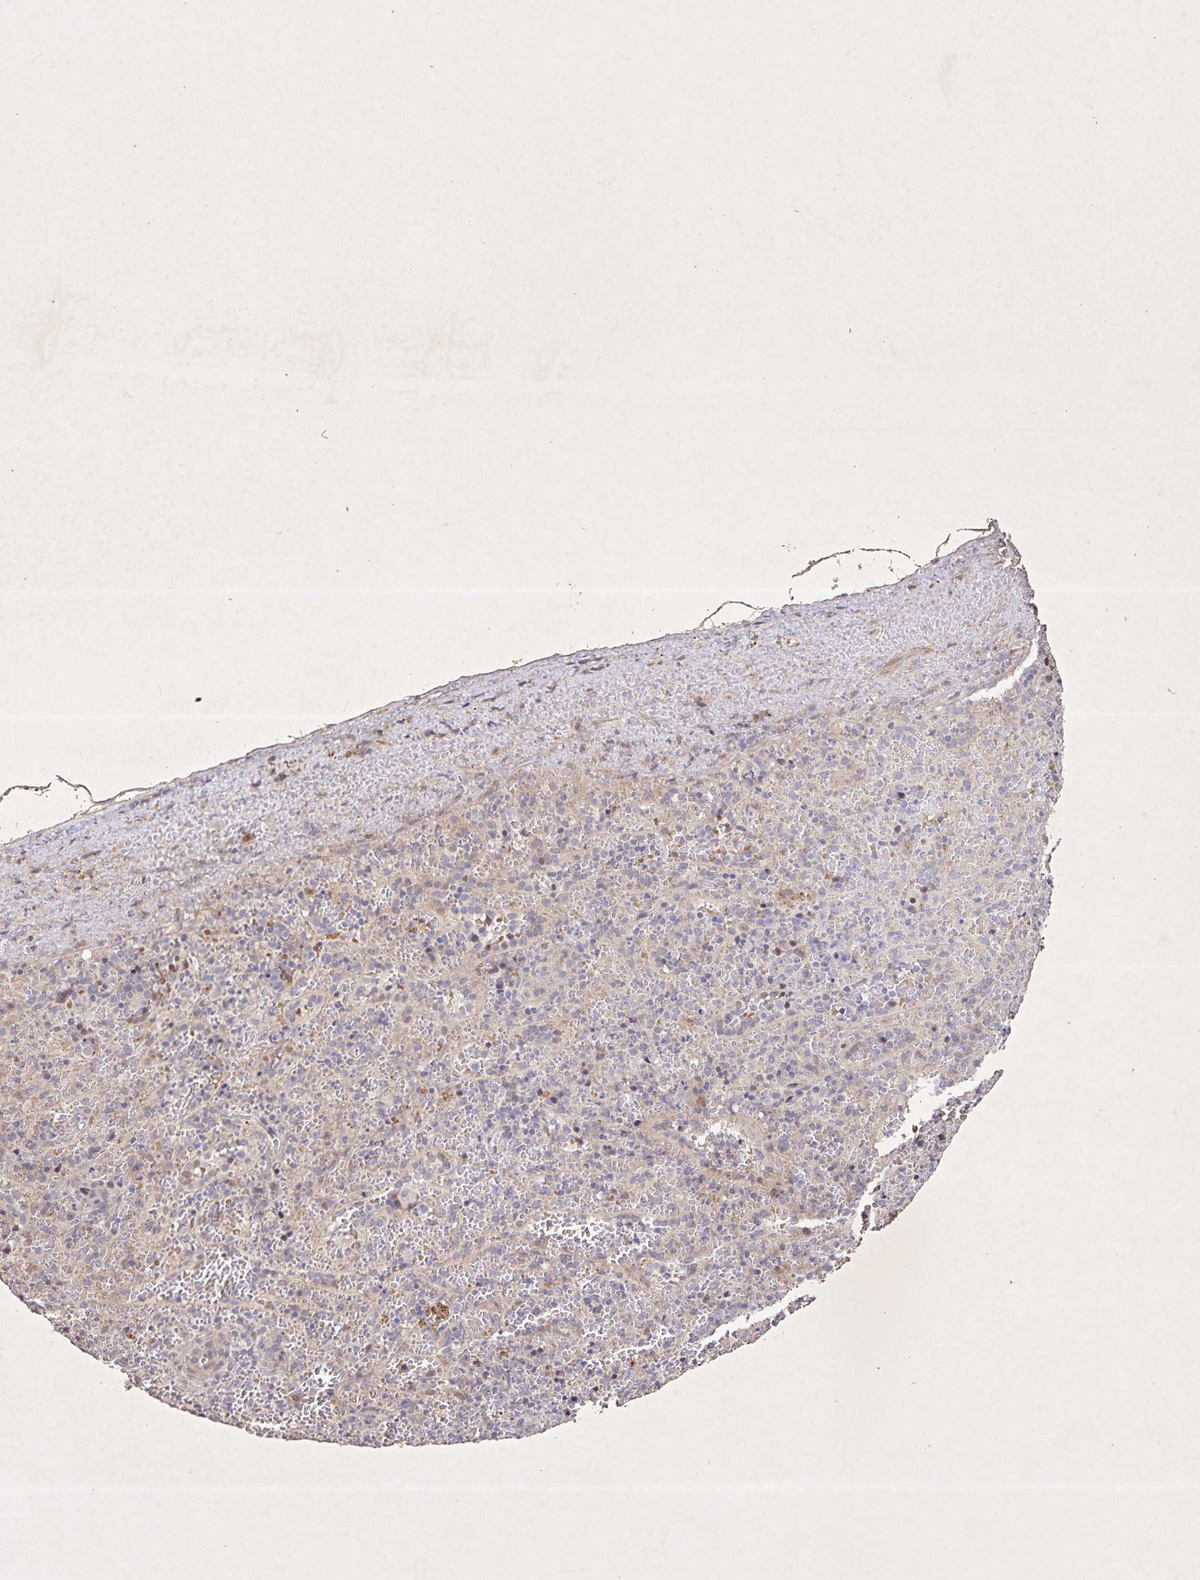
{"staining": {"intensity": "weak", "quantity": "<25%", "location": "nuclear"}, "tissue": "spleen", "cell_type": "Cells in red pulp", "image_type": "normal", "snomed": [{"axis": "morphology", "description": "Normal tissue, NOS"}, {"axis": "topography", "description": "Spleen"}], "caption": "Protein analysis of normal spleen displays no significant expression in cells in red pulp. (Immunohistochemistry, brightfield microscopy, high magnification).", "gene": "GDF2", "patient": {"sex": "female", "age": 50}}